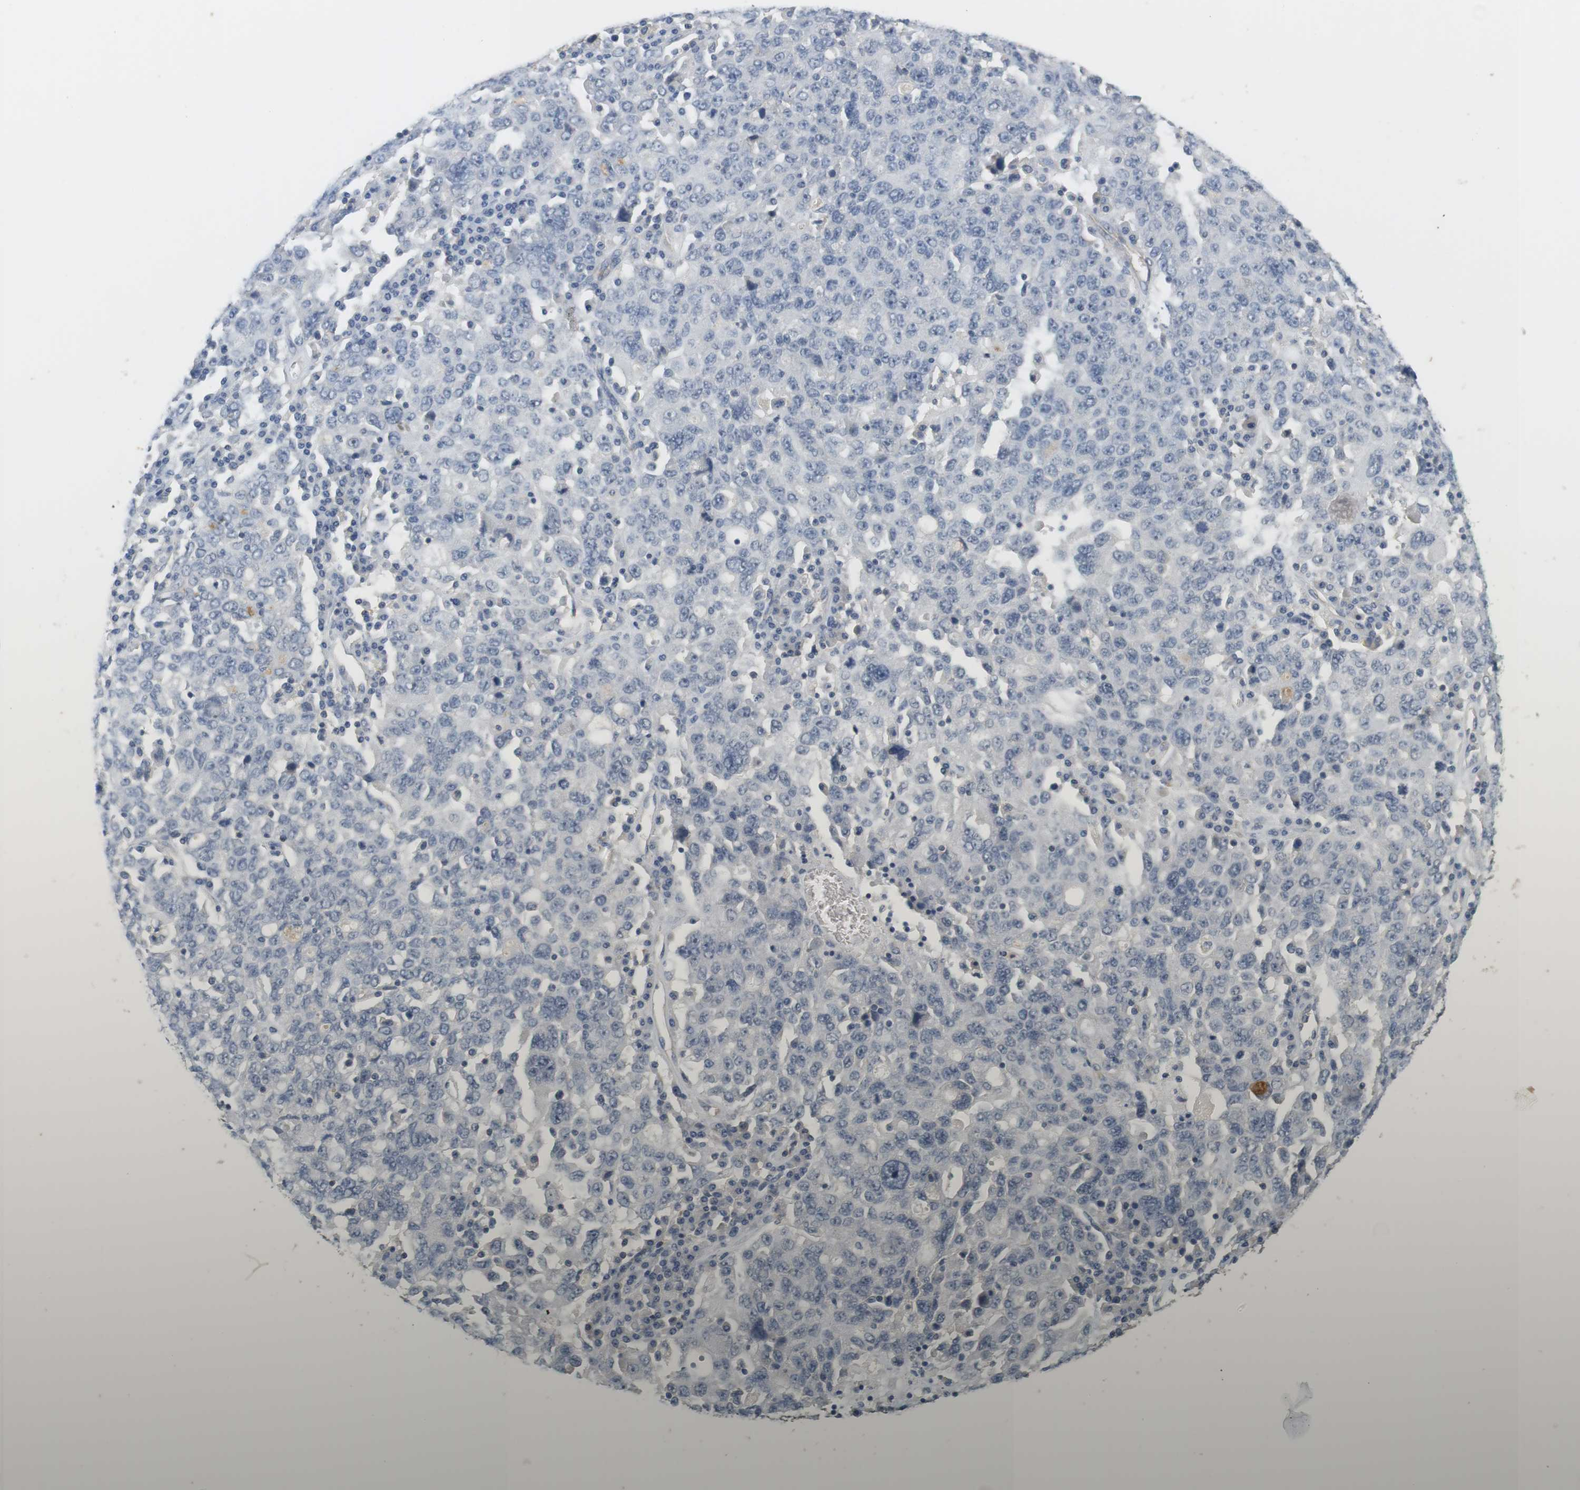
{"staining": {"intensity": "negative", "quantity": "none", "location": "none"}, "tissue": "ovarian cancer", "cell_type": "Tumor cells", "image_type": "cancer", "snomed": [{"axis": "morphology", "description": "Carcinoma, endometroid"}, {"axis": "topography", "description": "Ovary"}], "caption": "Tumor cells show no significant protein expression in ovarian cancer (endometroid carcinoma).", "gene": "OSR1", "patient": {"sex": "female", "age": 62}}